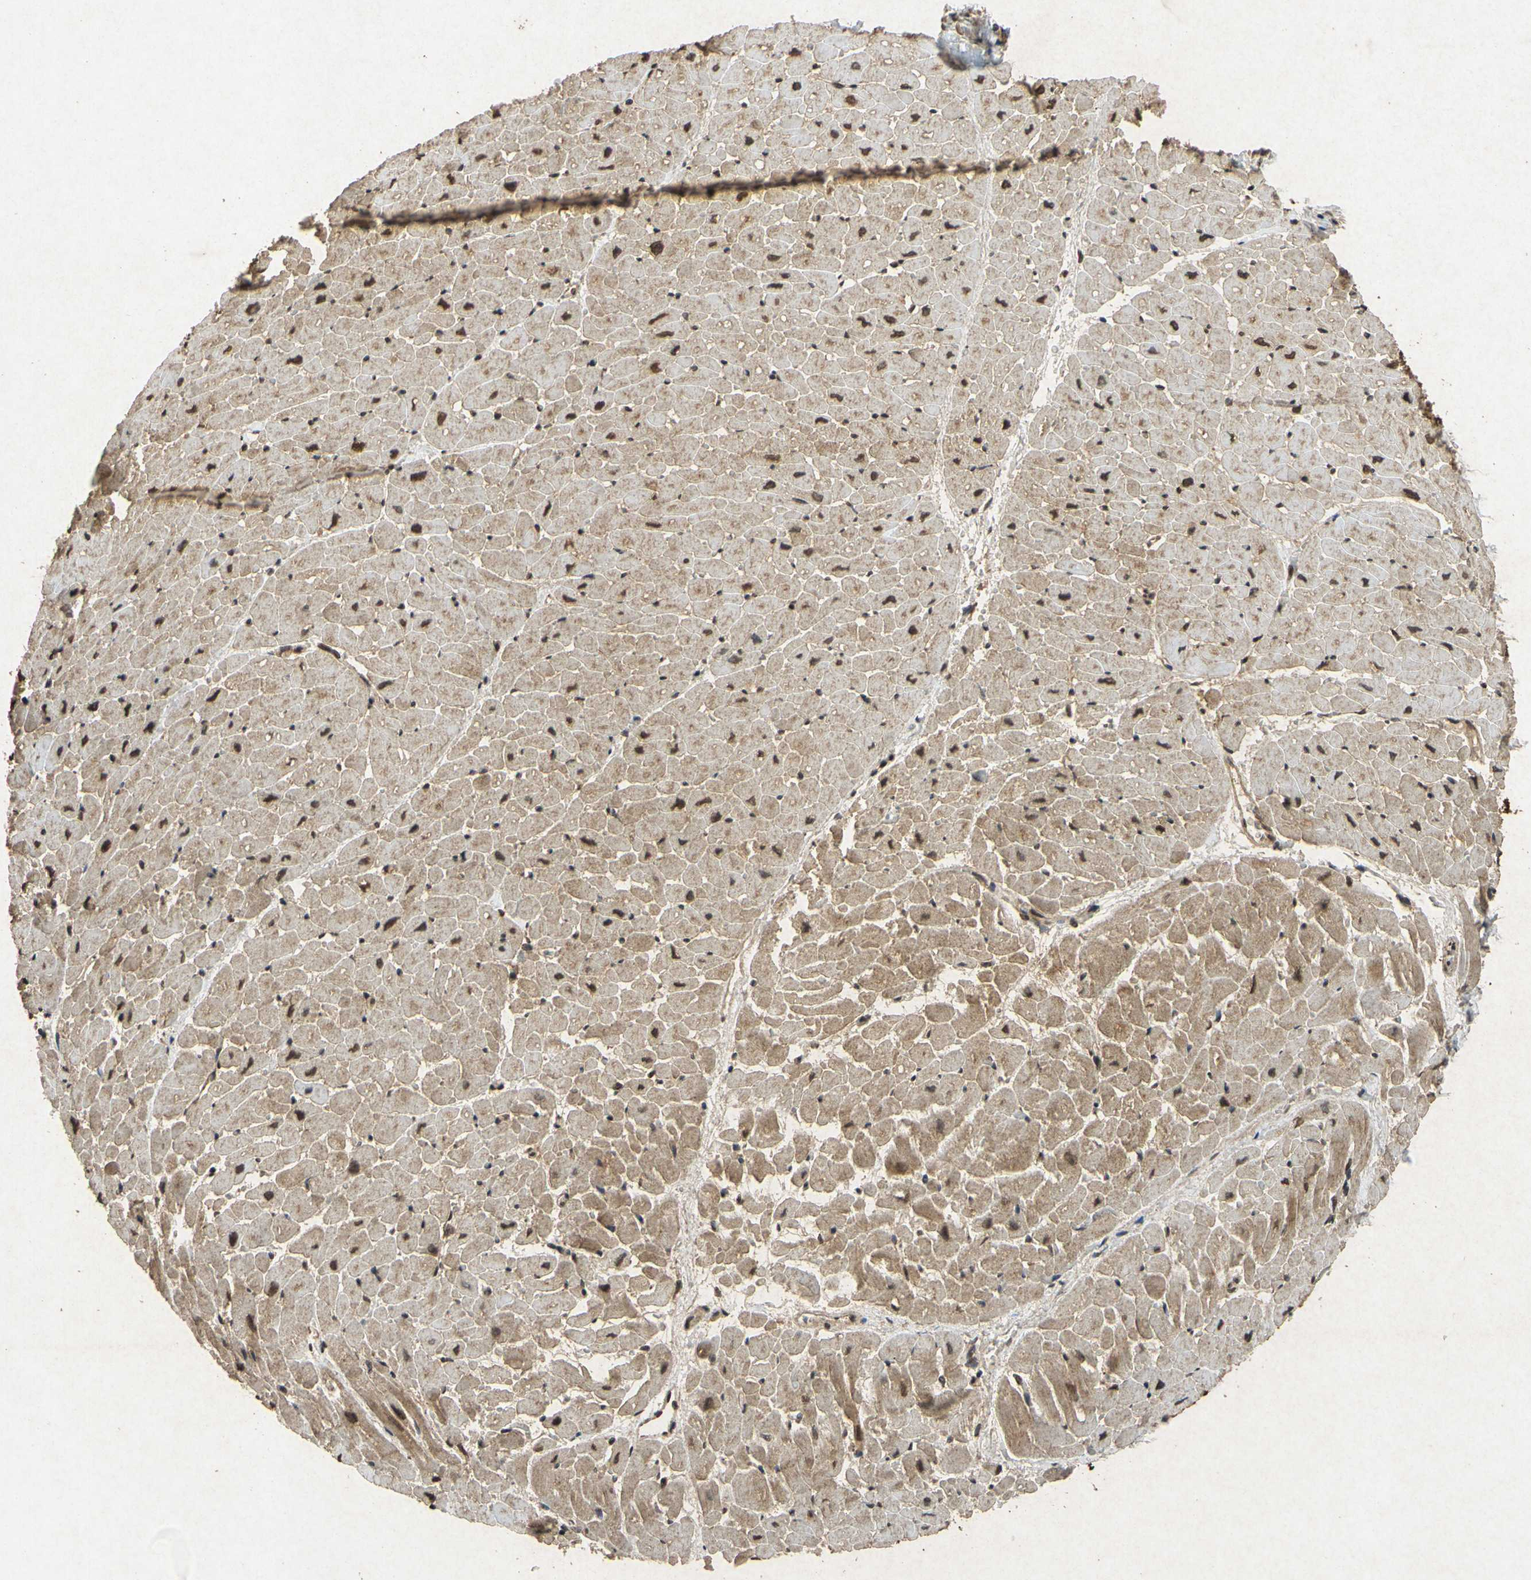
{"staining": {"intensity": "moderate", "quantity": ">75%", "location": "cytoplasmic/membranous,nuclear"}, "tissue": "heart muscle", "cell_type": "Cardiomyocytes", "image_type": "normal", "snomed": [{"axis": "morphology", "description": "Normal tissue, NOS"}, {"axis": "topography", "description": "Heart"}], "caption": "Immunohistochemical staining of unremarkable human heart muscle shows >75% levels of moderate cytoplasmic/membranous,nuclear protein staining in about >75% of cardiomyocytes.", "gene": "ATP6V1H", "patient": {"sex": "male", "age": 45}}